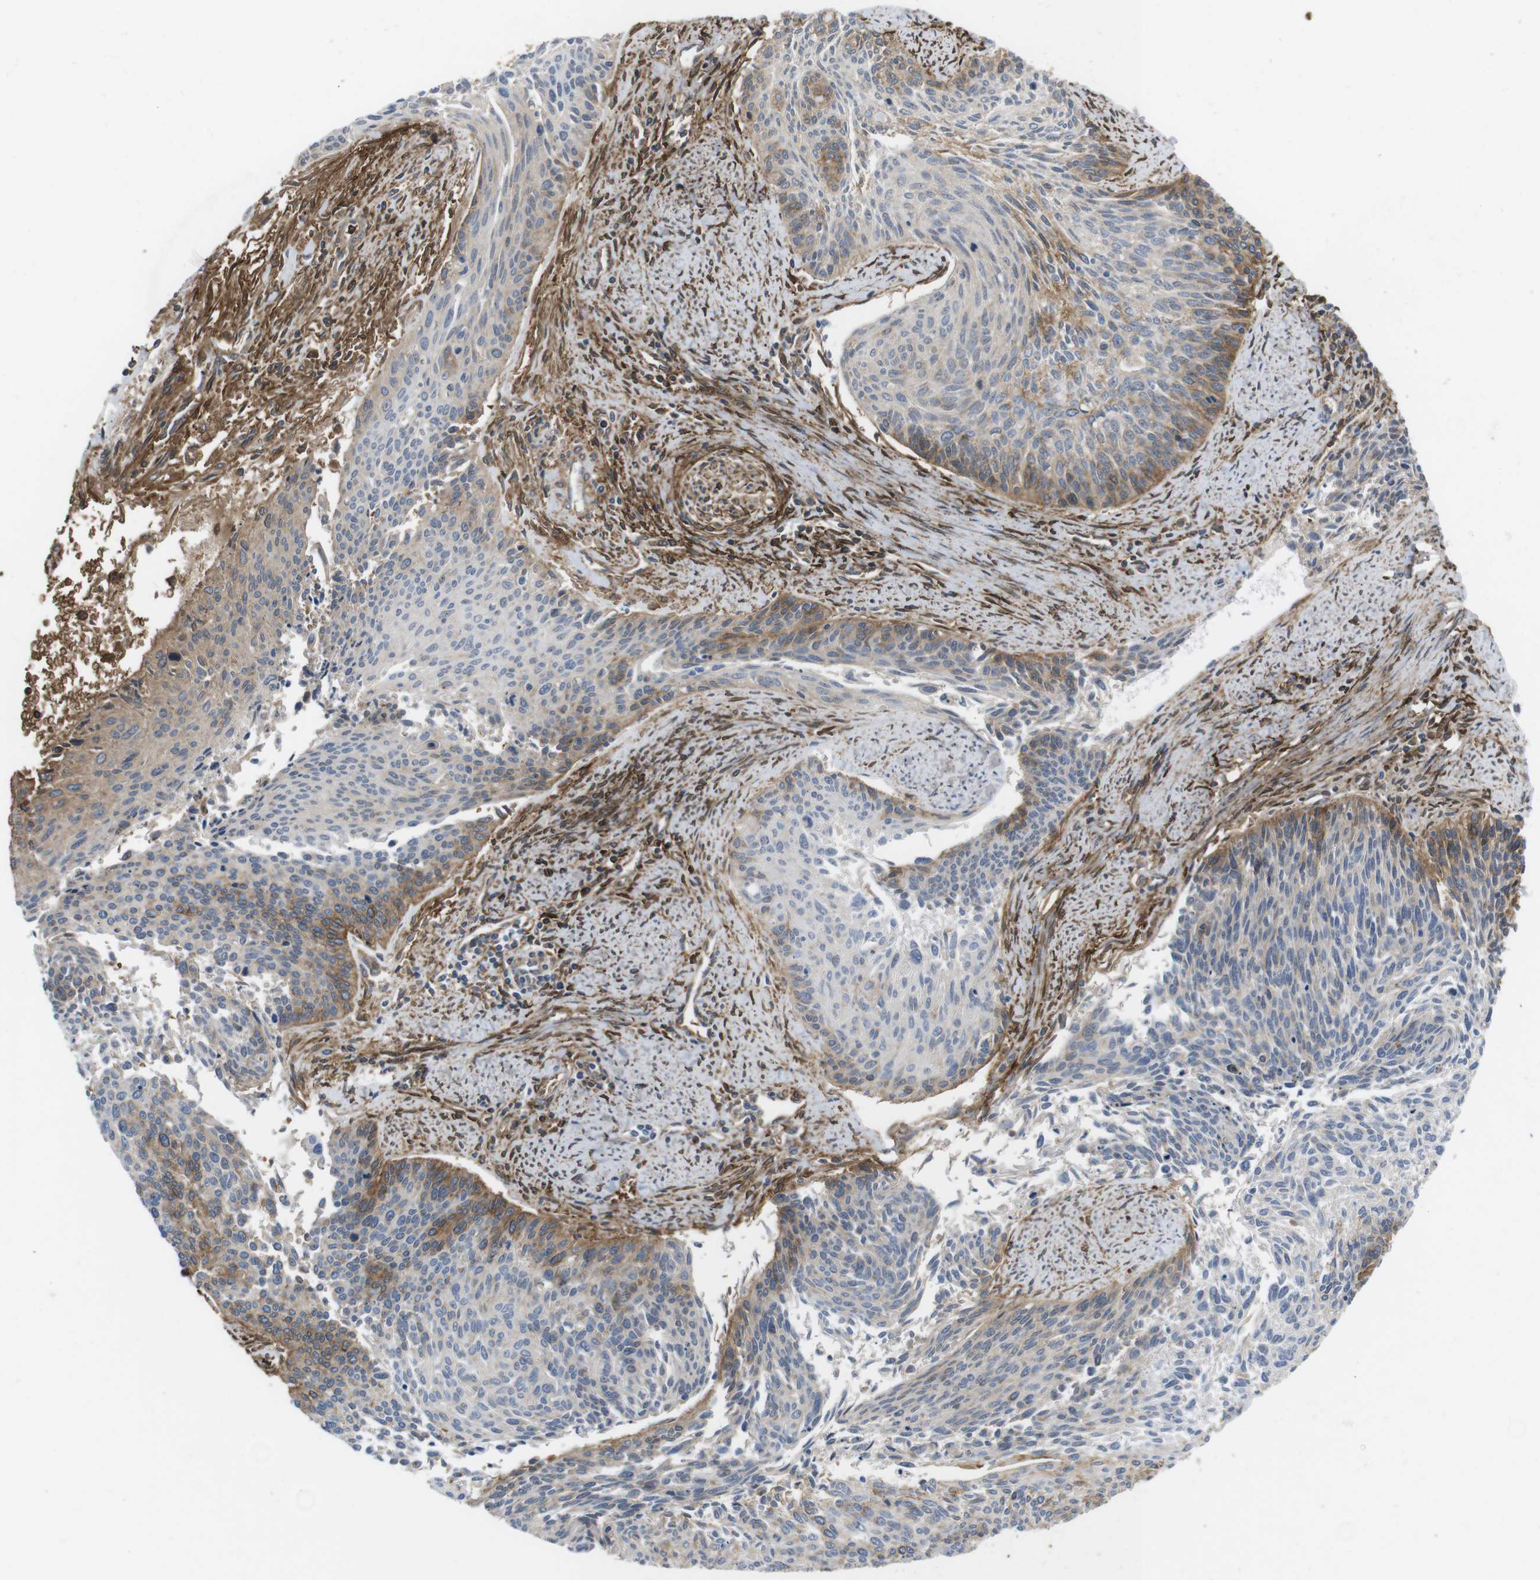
{"staining": {"intensity": "moderate", "quantity": "<25%", "location": "cytoplasmic/membranous"}, "tissue": "cervical cancer", "cell_type": "Tumor cells", "image_type": "cancer", "snomed": [{"axis": "morphology", "description": "Squamous cell carcinoma, NOS"}, {"axis": "topography", "description": "Cervix"}], "caption": "Immunohistochemical staining of human squamous cell carcinoma (cervical) reveals moderate cytoplasmic/membranous protein expression in approximately <25% of tumor cells.", "gene": "CYBRD1", "patient": {"sex": "female", "age": 55}}